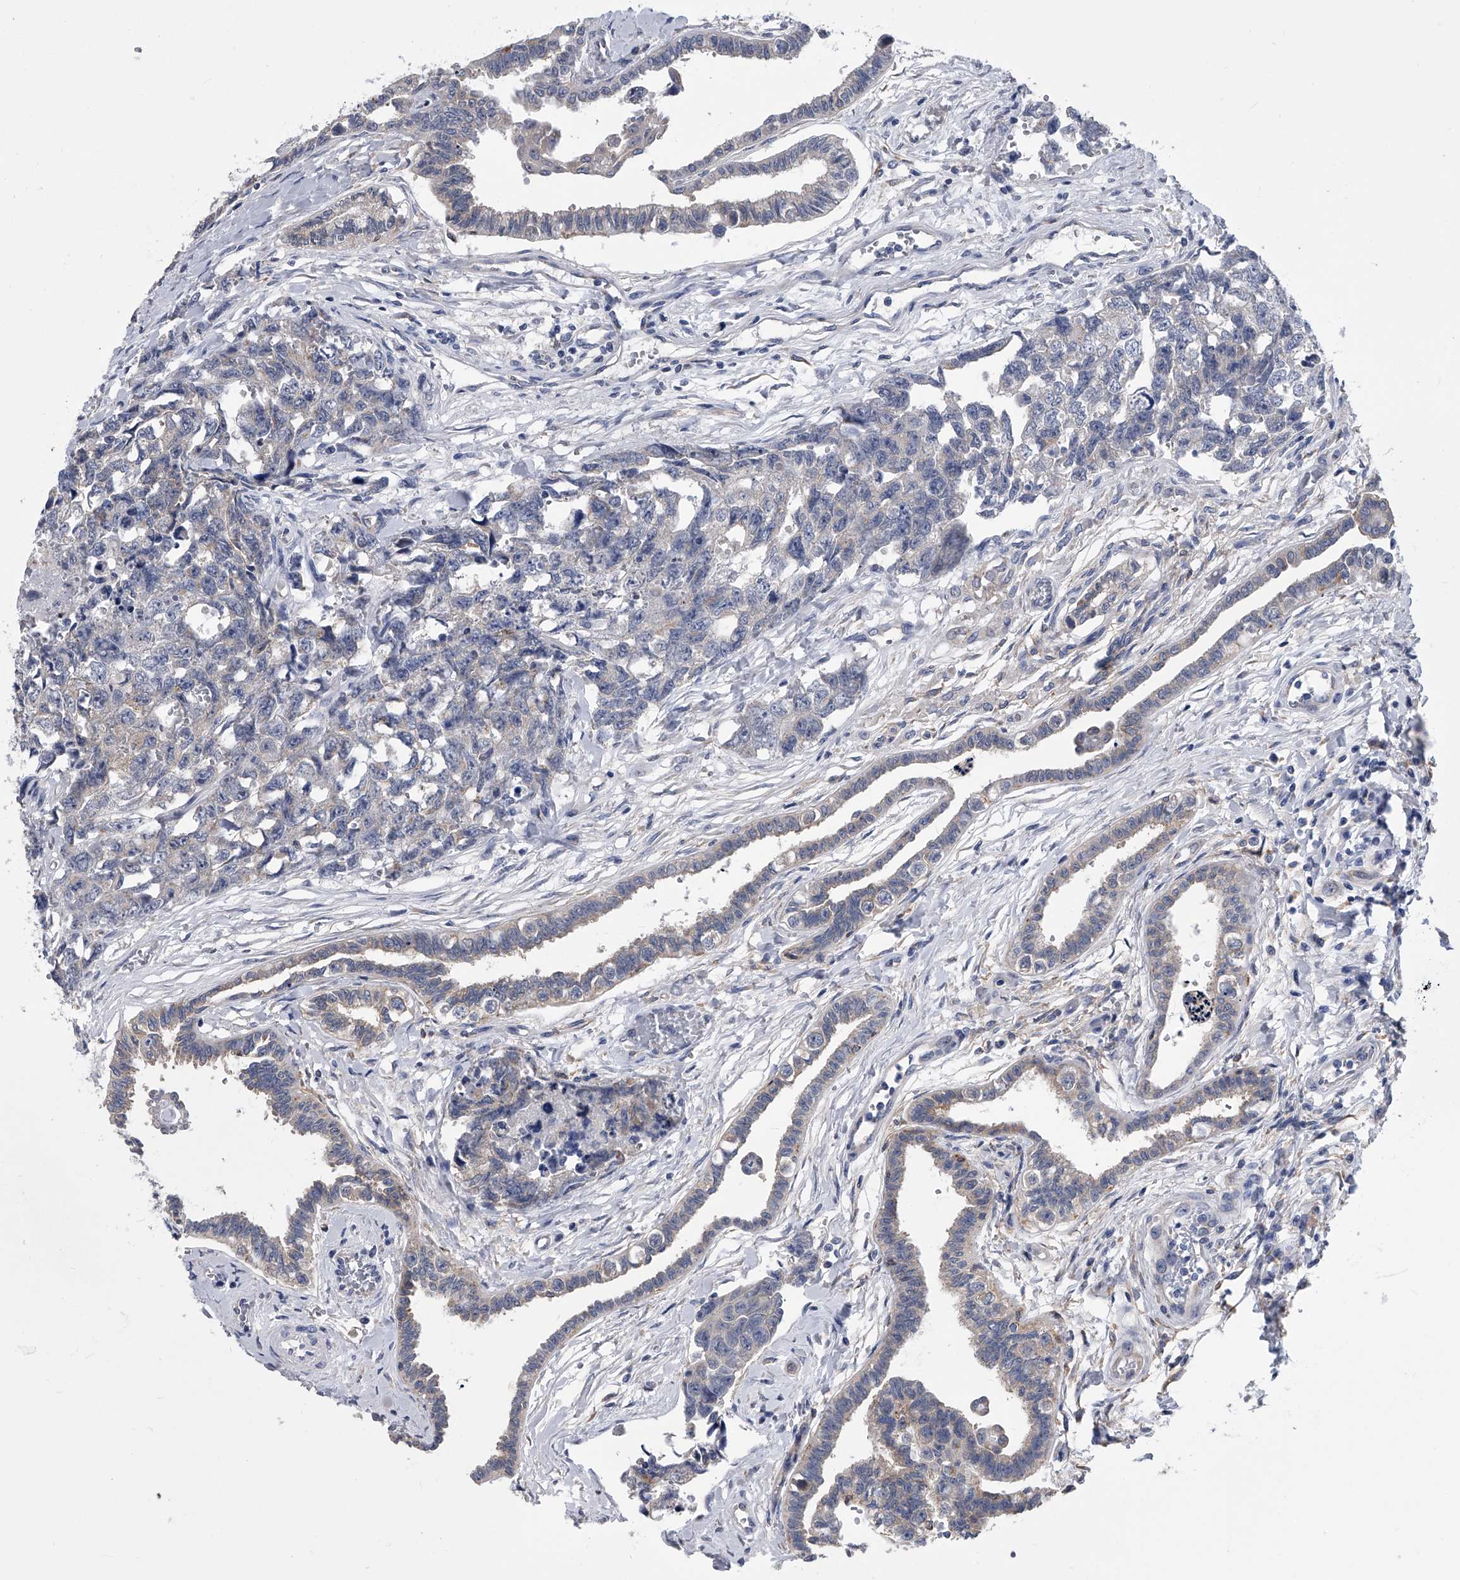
{"staining": {"intensity": "weak", "quantity": "<25%", "location": "cytoplasmic/membranous"}, "tissue": "testis cancer", "cell_type": "Tumor cells", "image_type": "cancer", "snomed": [{"axis": "morphology", "description": "Carcinoma, Embryonal, NOS"}, {"axis": "topography", "description": "Testis"}], "caption": "The micrograph demonstrates no staining of tumor cells in testis embryonal carcinoma.", "gene": "MAP4K3", "patient": {"sex": "male", "age": 31}}